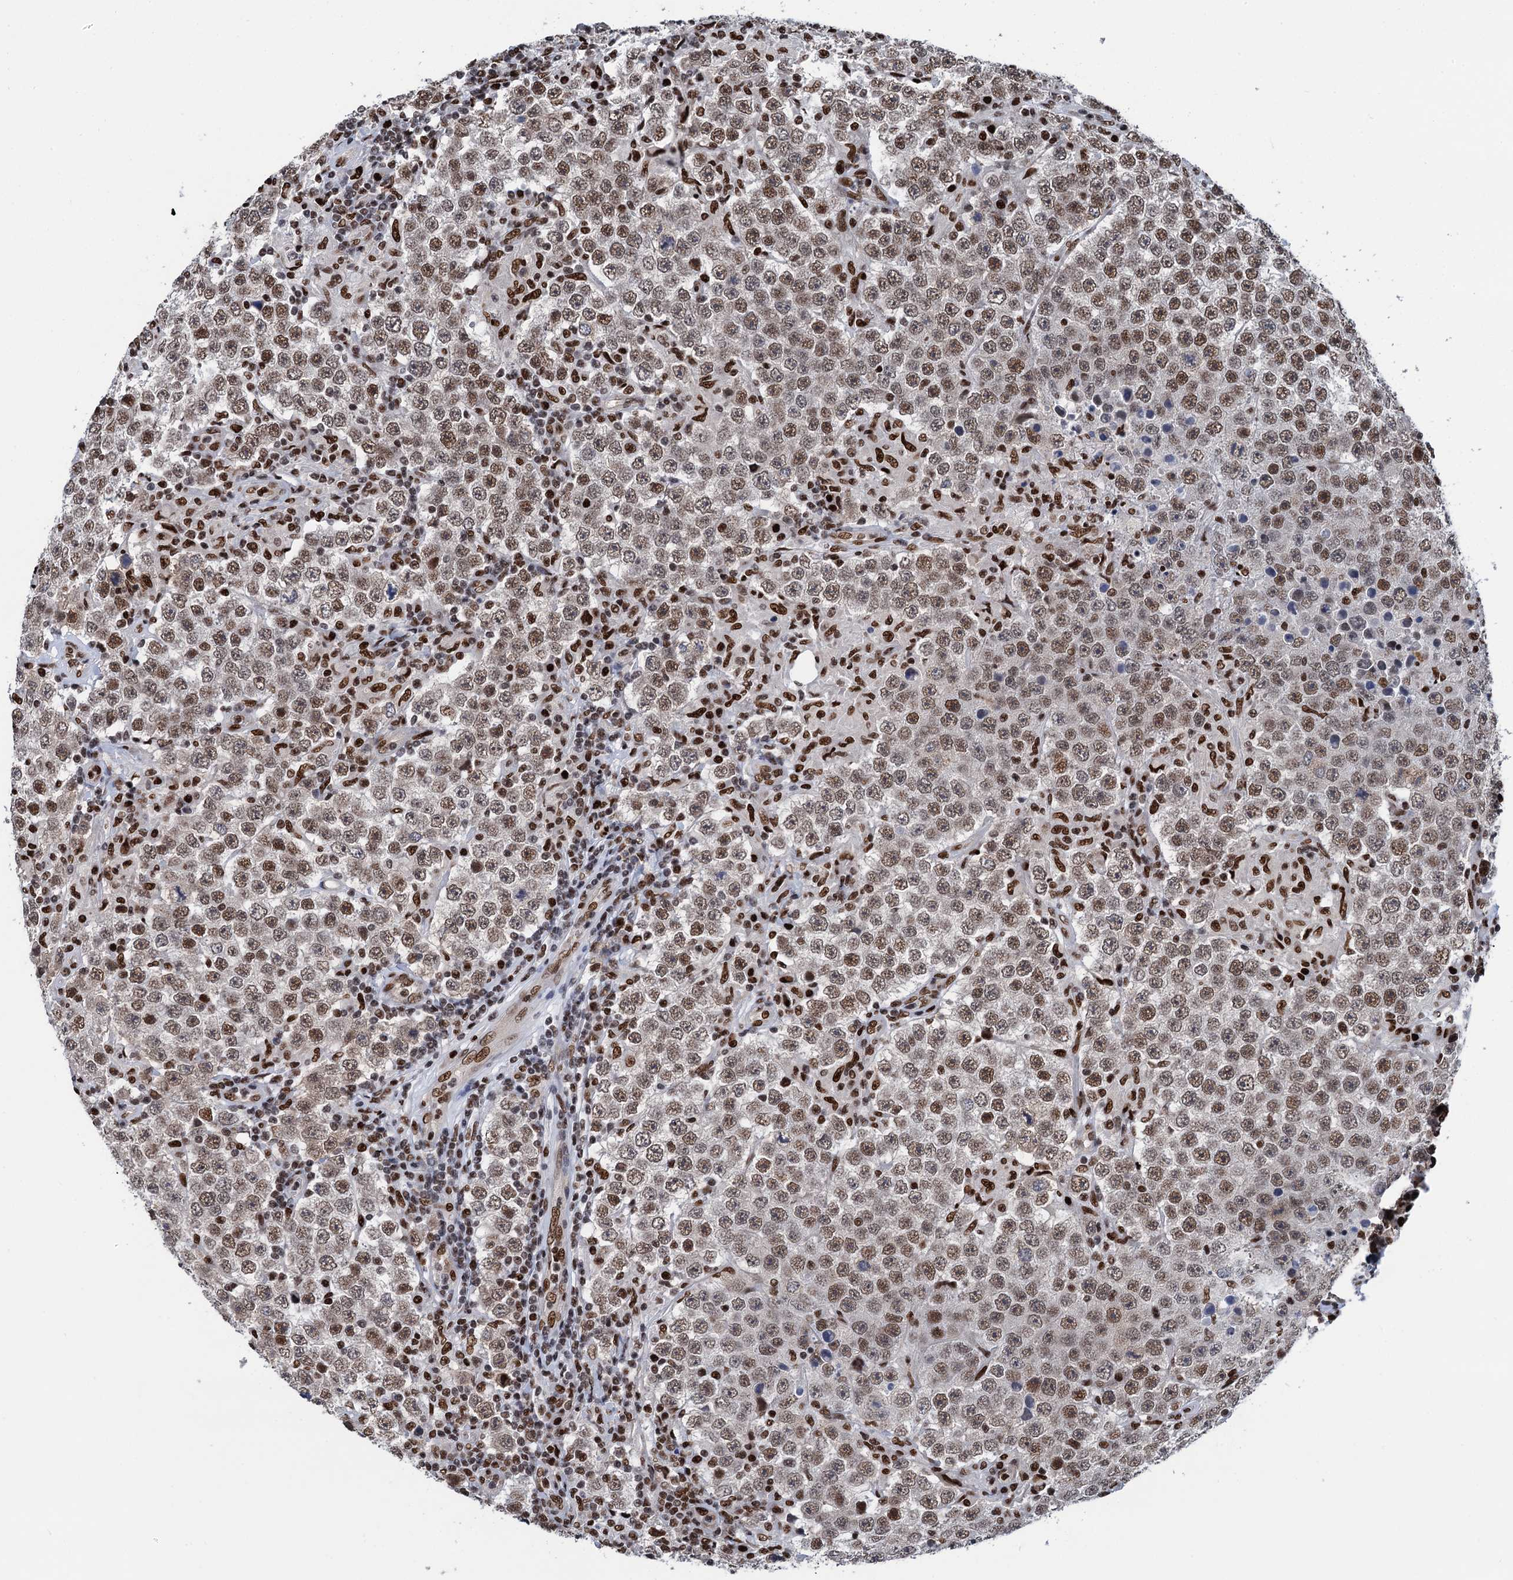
{"staining": {"intensity": "moderate", "quantity": ">75%", "location": "nuclear"}, "tissue": "testis cancer", "cell_type": "Tumor cells", "image_type": "cancer", "snomed": [{"axis": "morphology", "description": "Normal tissue, NOS"}, {"axis": "morphology", "description": "Urothelial carcinoma, High grade"}, {"axis": "morphology", "description": "Seminoma, NOS"}, {"axis": "morphology", "description": "Carcinoma, Embryonal, NOS"}, {"axis": "topography", "description": "Urinary bladder"}, {"axis": "topography", "description": "Testis"}], "caption": "Protein expression analysis of human seminoma (testis) reveals moderate nuclear positivity in approximately >75% of tumor cells. The staining was performed using DAB (3,3'-diaminobenzidine) to visualize the protein expression in brown, while the nuclei were stained in blue with hematoxylin (Magnification: 20x).", "gene": "PPP4R1", "patient": {"sex": "male", "age": 41}}